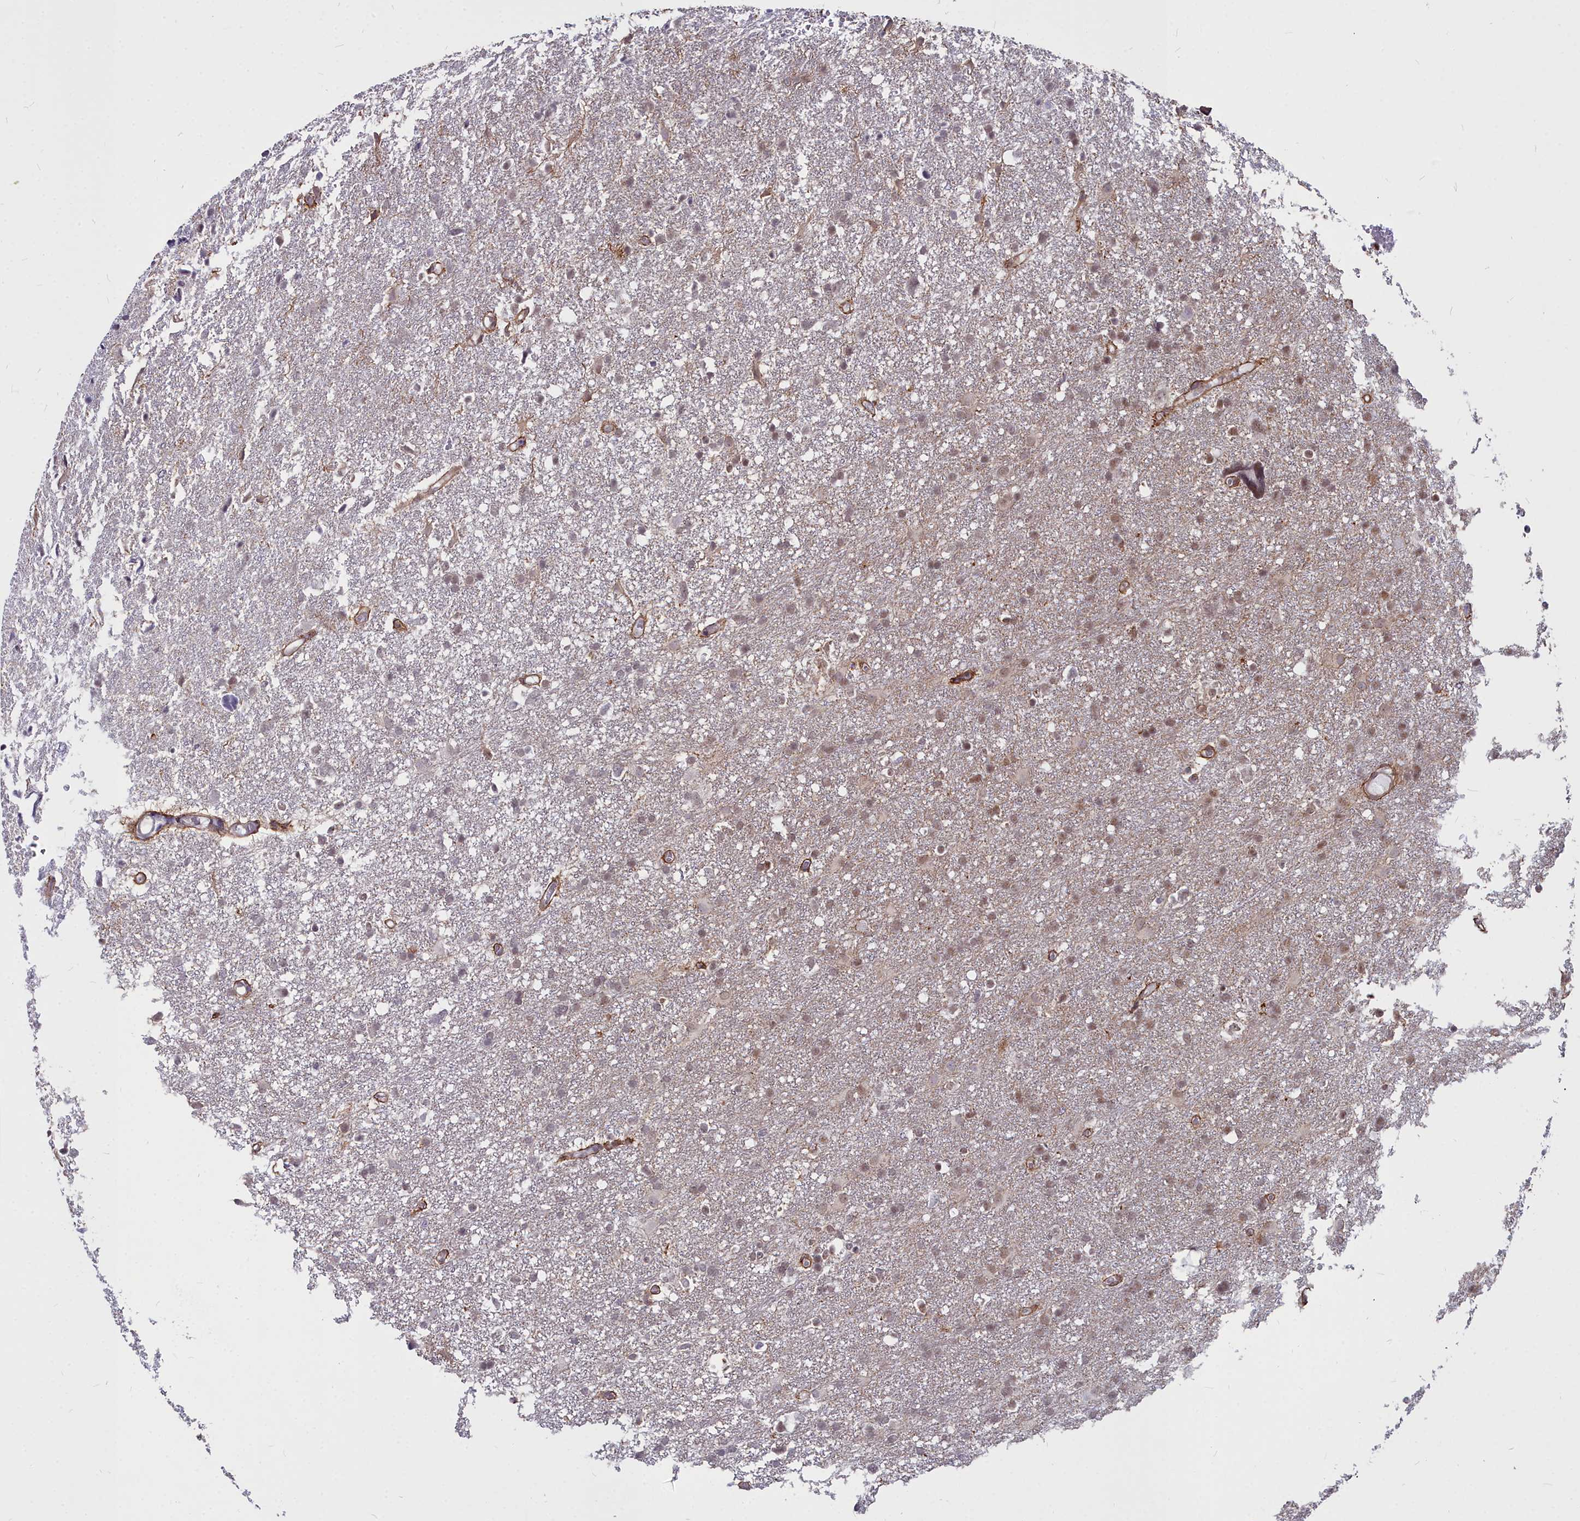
{"staining": {"intensity": "weak", "quantity": "<25%", "location": "nuclear"}, "tissue": "glioma", "cell_type": "Tumor cells", "image_type": "cancer", "snomed": [{"axis": "morphology", "description": "Glioma, malignant, High grade"}, {"axis": "topography", "description": "Brain"}], "caption": "A photomicrograph of malignant high-grade glioma stained for a protein reveals no brown staining in tumor cells.", "gene": "YJU2", "patient": {"sex": "male", "age": 61}}